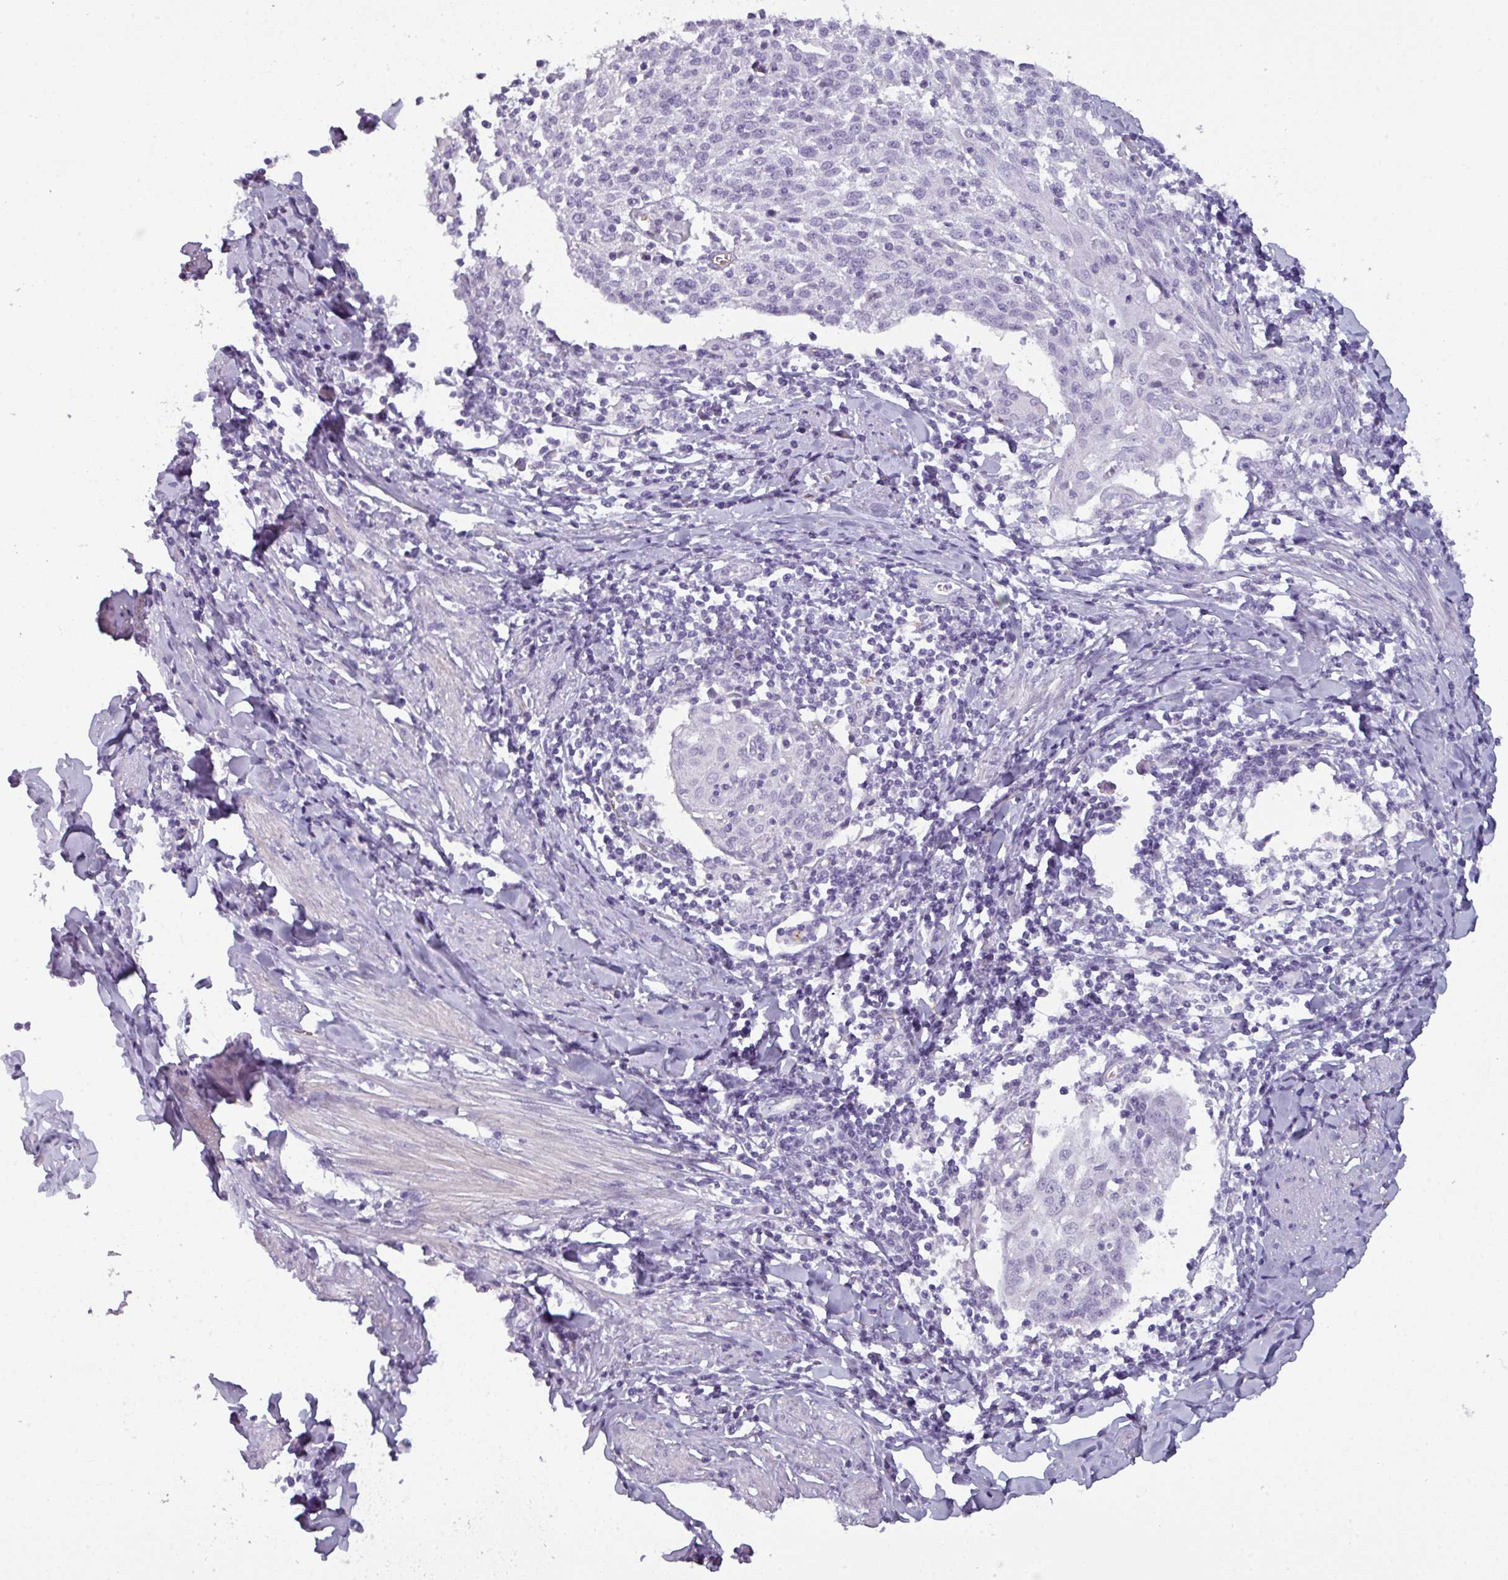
{"staining": {"intensity": "negative", "quantity": "none", "location": "none"}, "tissue": "cervical cancer", "cell_type": "Tumor cells", "image_type": "cancer", "snomed": [{"axis": "morphology", "description": "Squamous cell carcinoma, NOS"}, {"axis": "topography", "description": "Cervix"}], "caption": "Tumor cells are negative for brown protein staining in cervical squamous cell carcinoma.", "gene": "AREL1", "patient": {"sex": "female", "age": 52}}